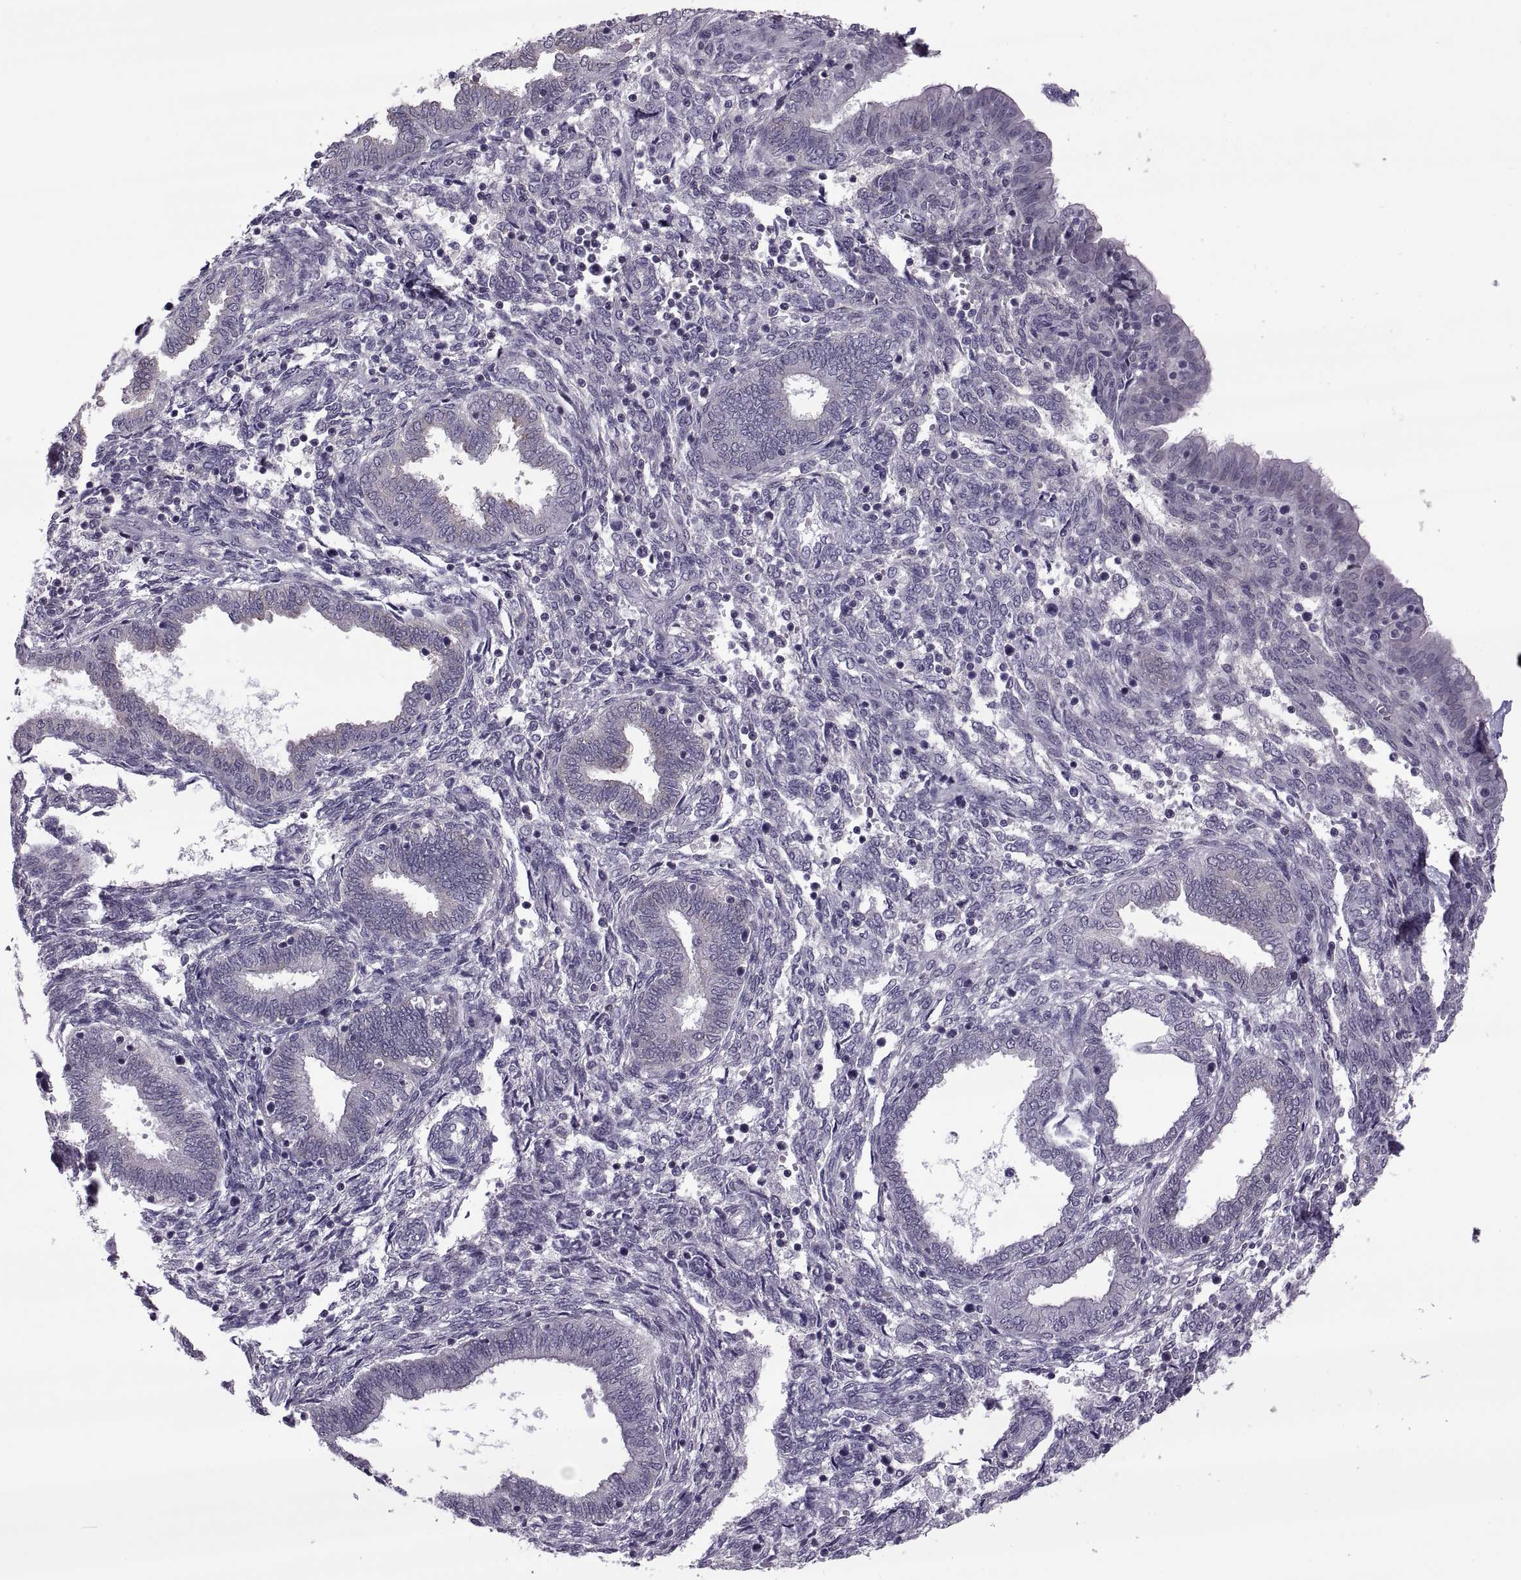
{"staining": {"intensity": "negative", "quantity": "none", "location": "none"}, "tissue": "endometrium", "cell_type": "Cells in endometrial stroma", "image_type": "normal", "snomed": [{"axis": "morphology", "description": "Normal tissue, NOS"}, {"axis": "topography", "description": "Endometrium"}], "caption": "High power microscopy histopathology image of an immunohistochemistry histopathology image of benign endometrium, revealing no significant staining in cells in endometrial stroma.", "gene": "ODF3", "patient": {"sex": "female", "age": 42}}